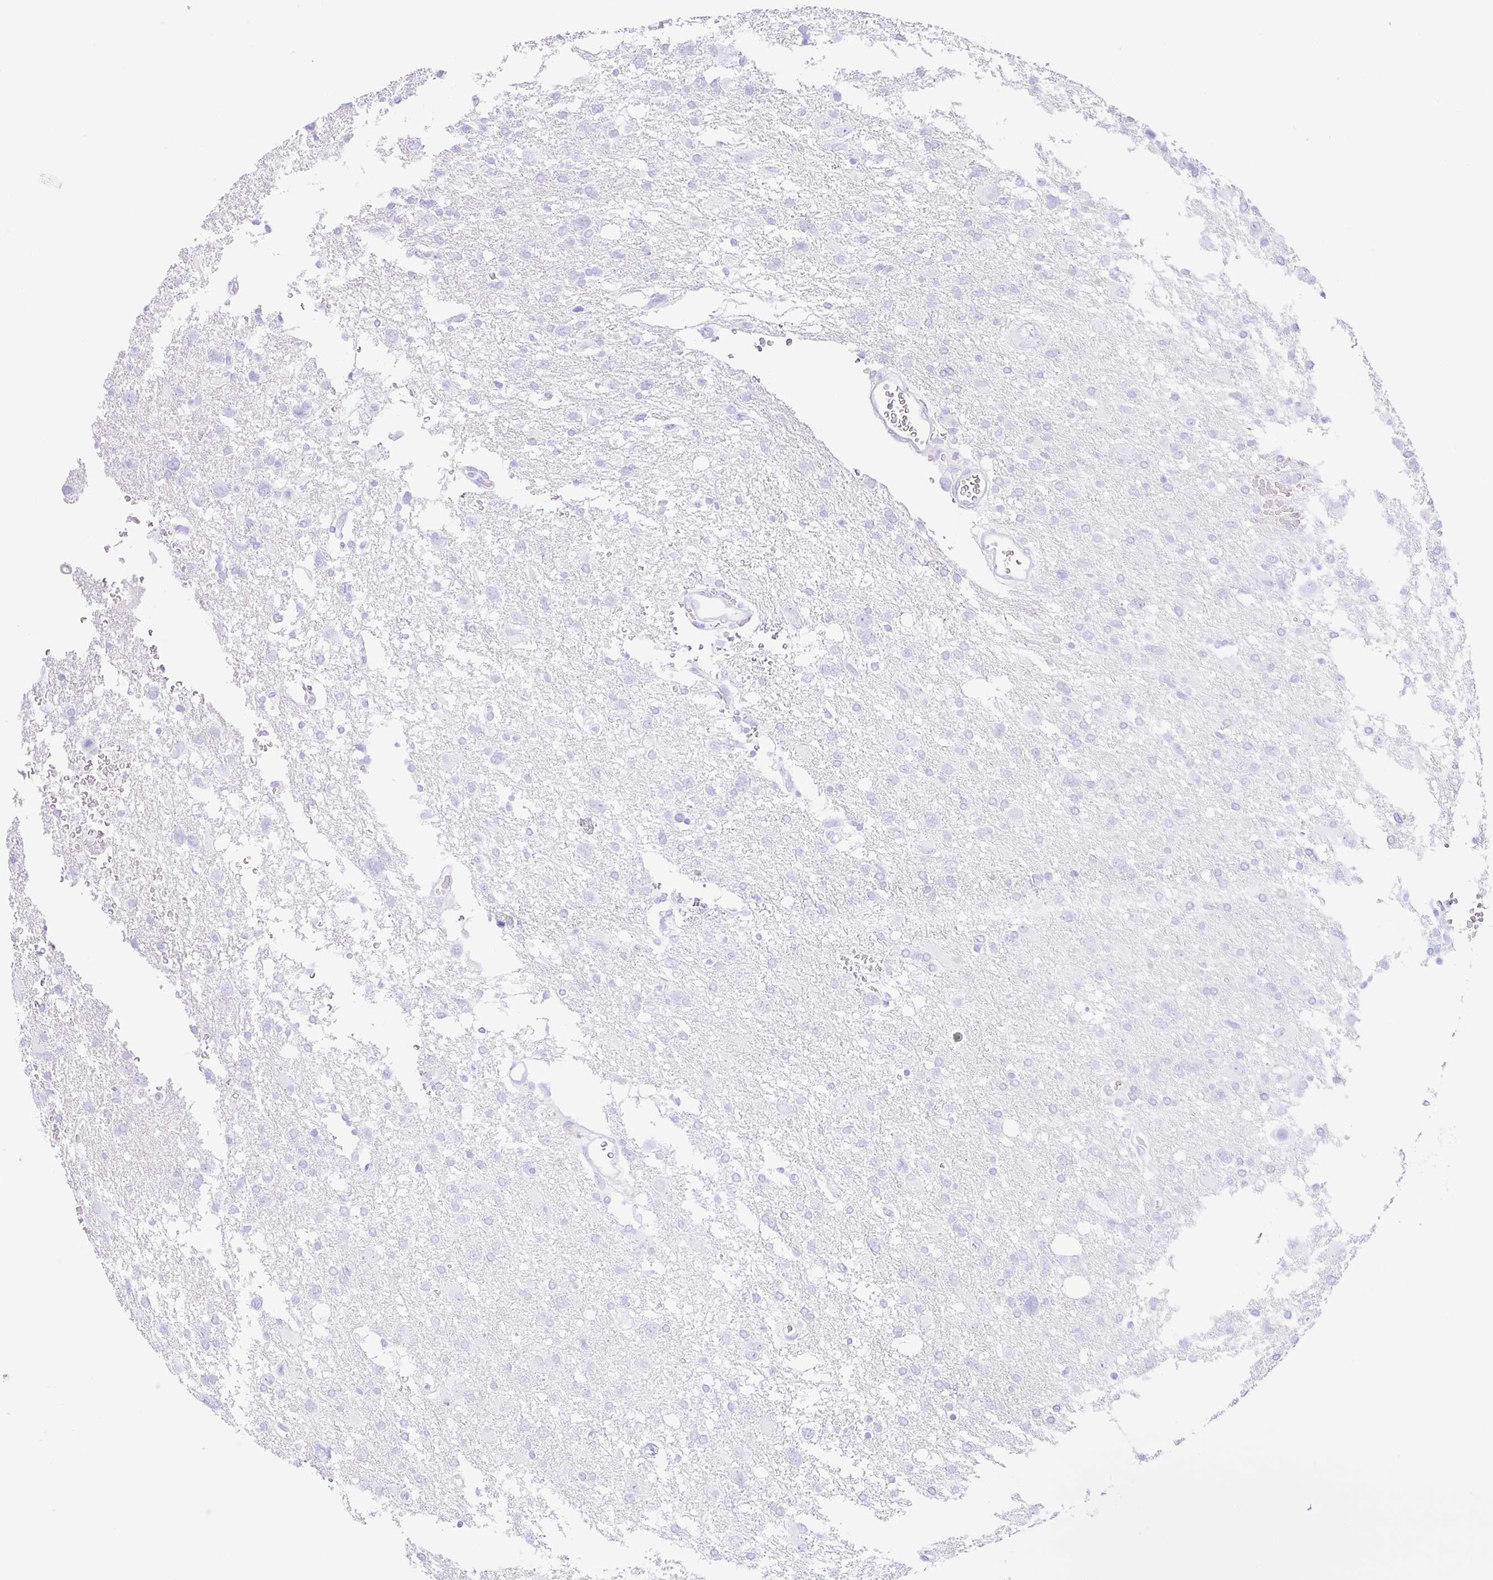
{"staining": {"intensity": "negative", "quantity": "none", "location": "none"}, "tissue": "glioma", "cell_type": "Tumor cells", "image_type": "cancer", "snomed": [{"axis": "morphology", "description": "Glioma, malignant, High grade"}, {"axis": "topography", "description": "Brain"}], "caption": "This is an immunohistochemistry (IHC) micrograph of human glioma. There is no staining in tumor cells.", "gene": "CLDND2", "patient": {"sex": "male", "age": 61}}